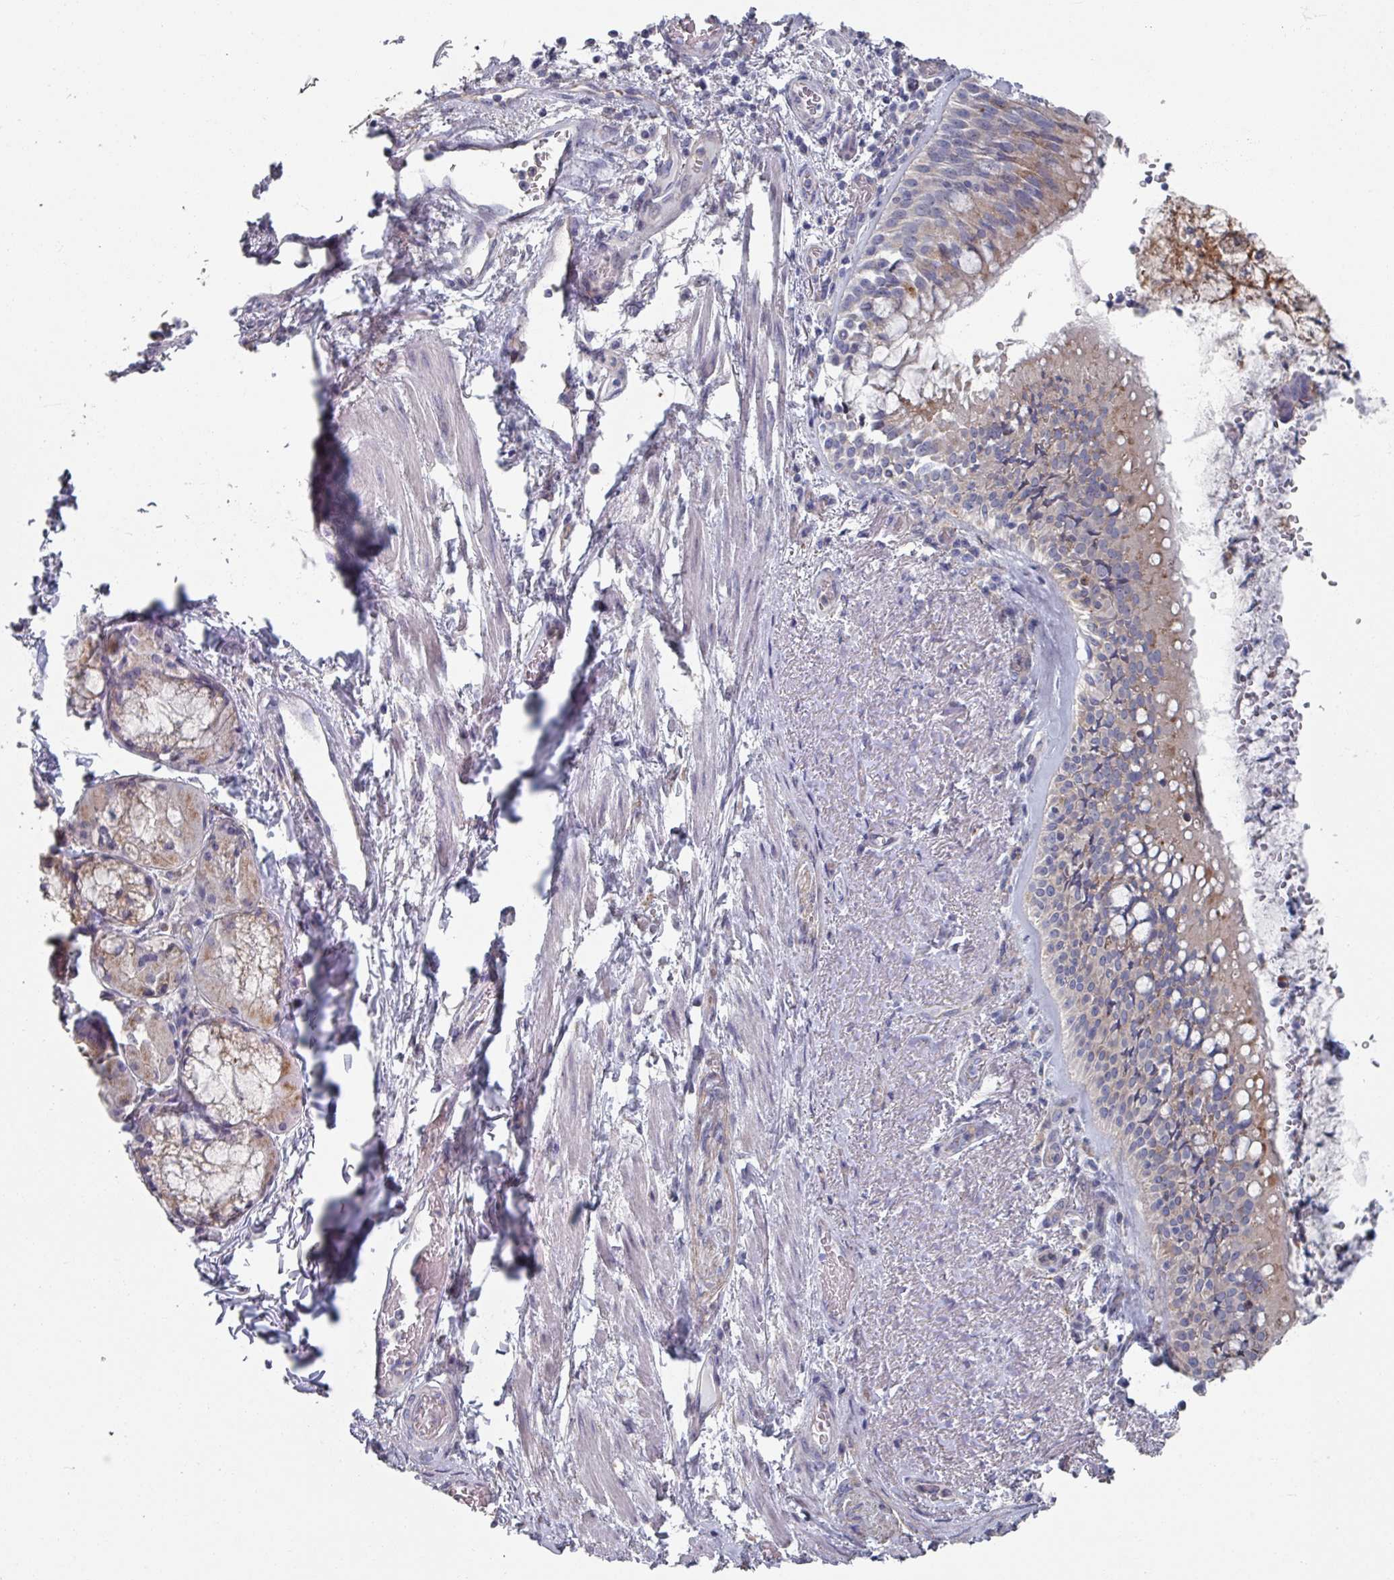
{"staining": {"intensity": "weak", "quantity": "25%-75%", "location": "cytoplasmic/membranous"}, "tissue": "bronchus", "cell_type": "Respiratory epithelial cells", "image_type": "normal", "snomed": [{"axis": "morphology", "description": "Normal tissue, NOS"}, {"axis": "topography", "description": "Cartilage tissue"}, {"axis": "topography", "description": "Bronchus"}], "caption": "Respiratory epithelial cells show low levels of weak cytoplasmic/membranous staining in approximately 25%-75% of cells in normal human bronchus.", "gene": "EFL1", "patient": {"sex": "male", "age": 63}}